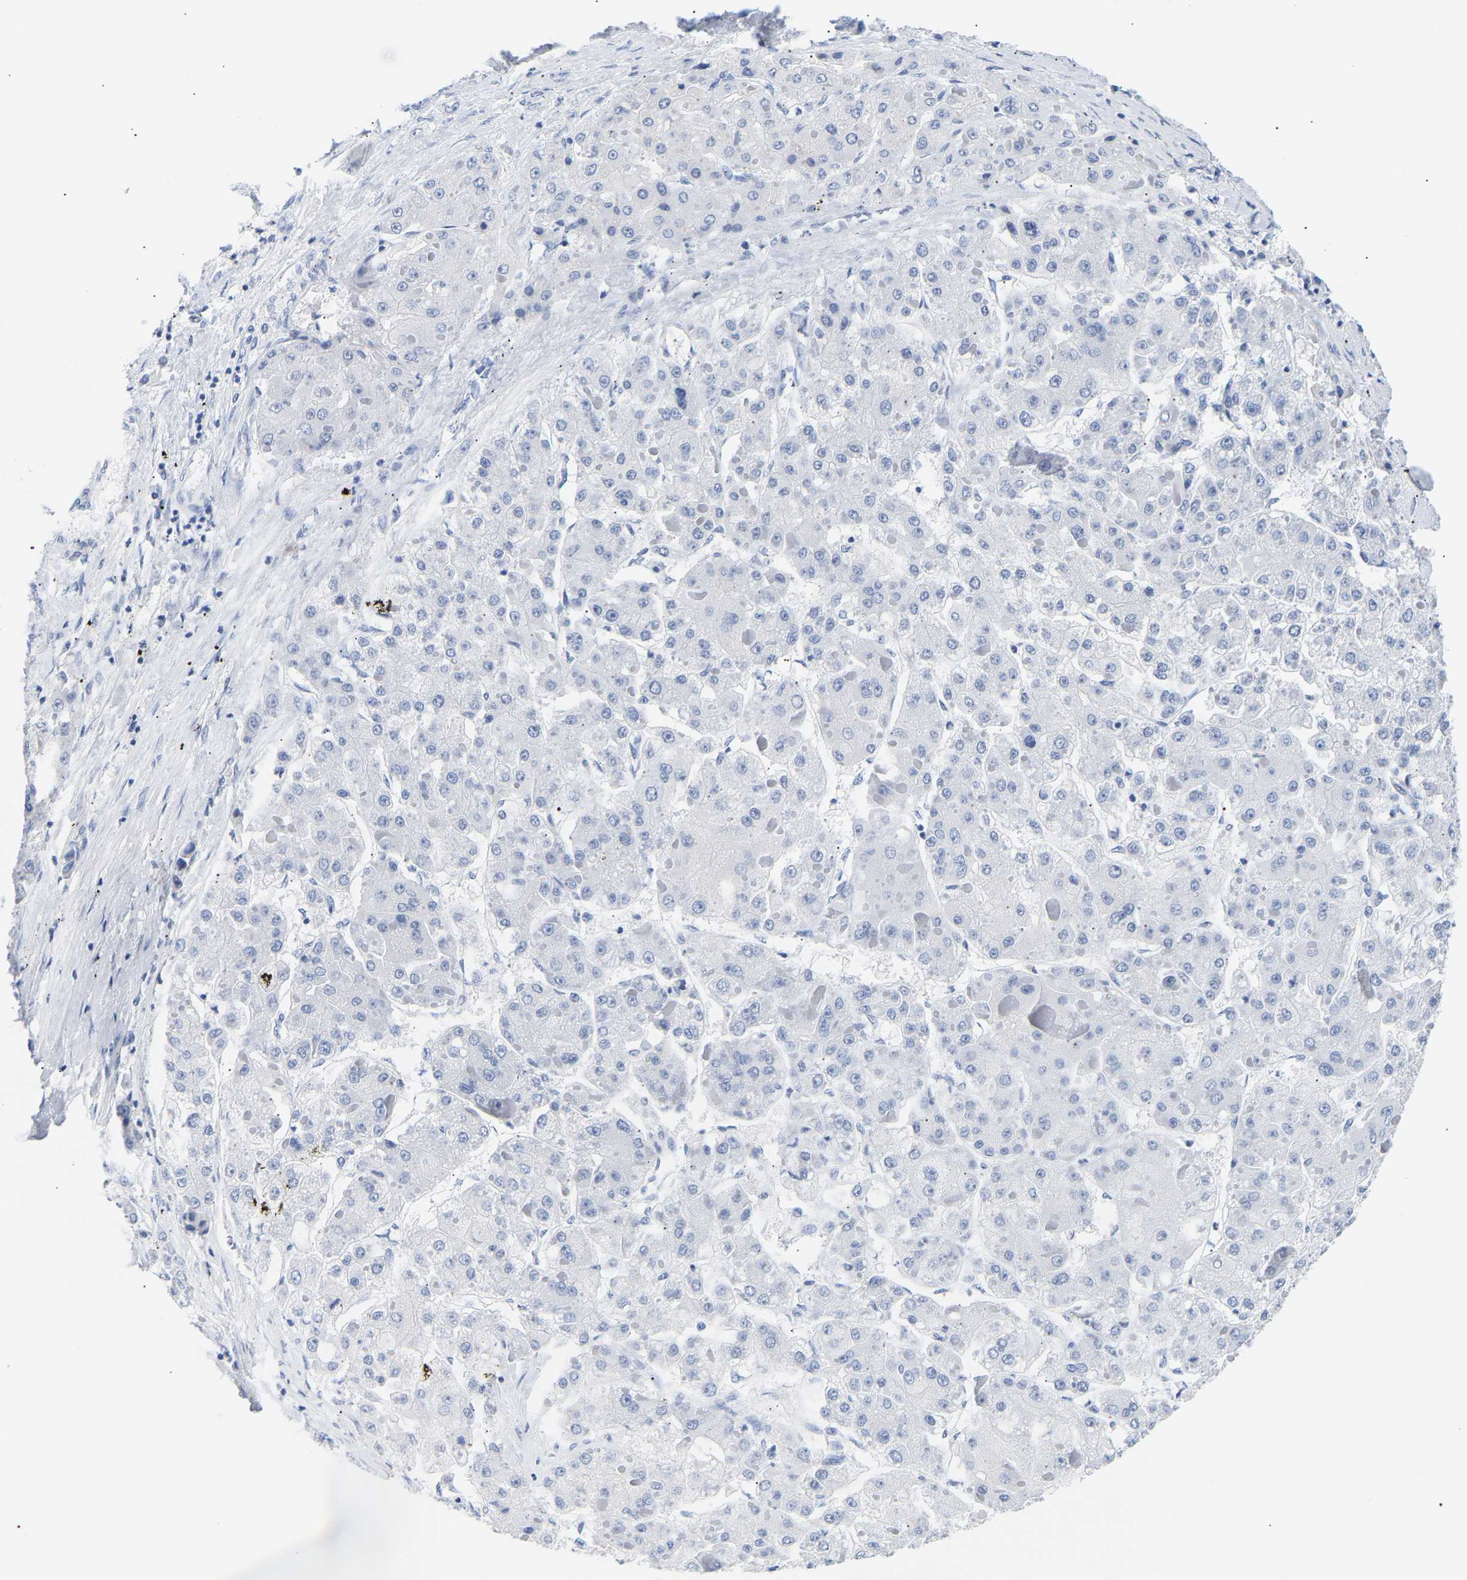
{"staining": {"intensity": "negative", "quantity": "none", "location": "none"}, "tissue": "liver cancer", "cell_type": "Tumor cells", "image_type": "cancer", "snomed": [{"axis": "morphology", "description": "Carcinoma, Hepatocellular, NOS"}, {"axis": "topography", "description": "Liver"}], "caption": "Tumor cells show no significant positivity in hepatocellular carcinoma (liver).", "gene": "SPINK2", "patient": {"sex": "female", "age": 73}}